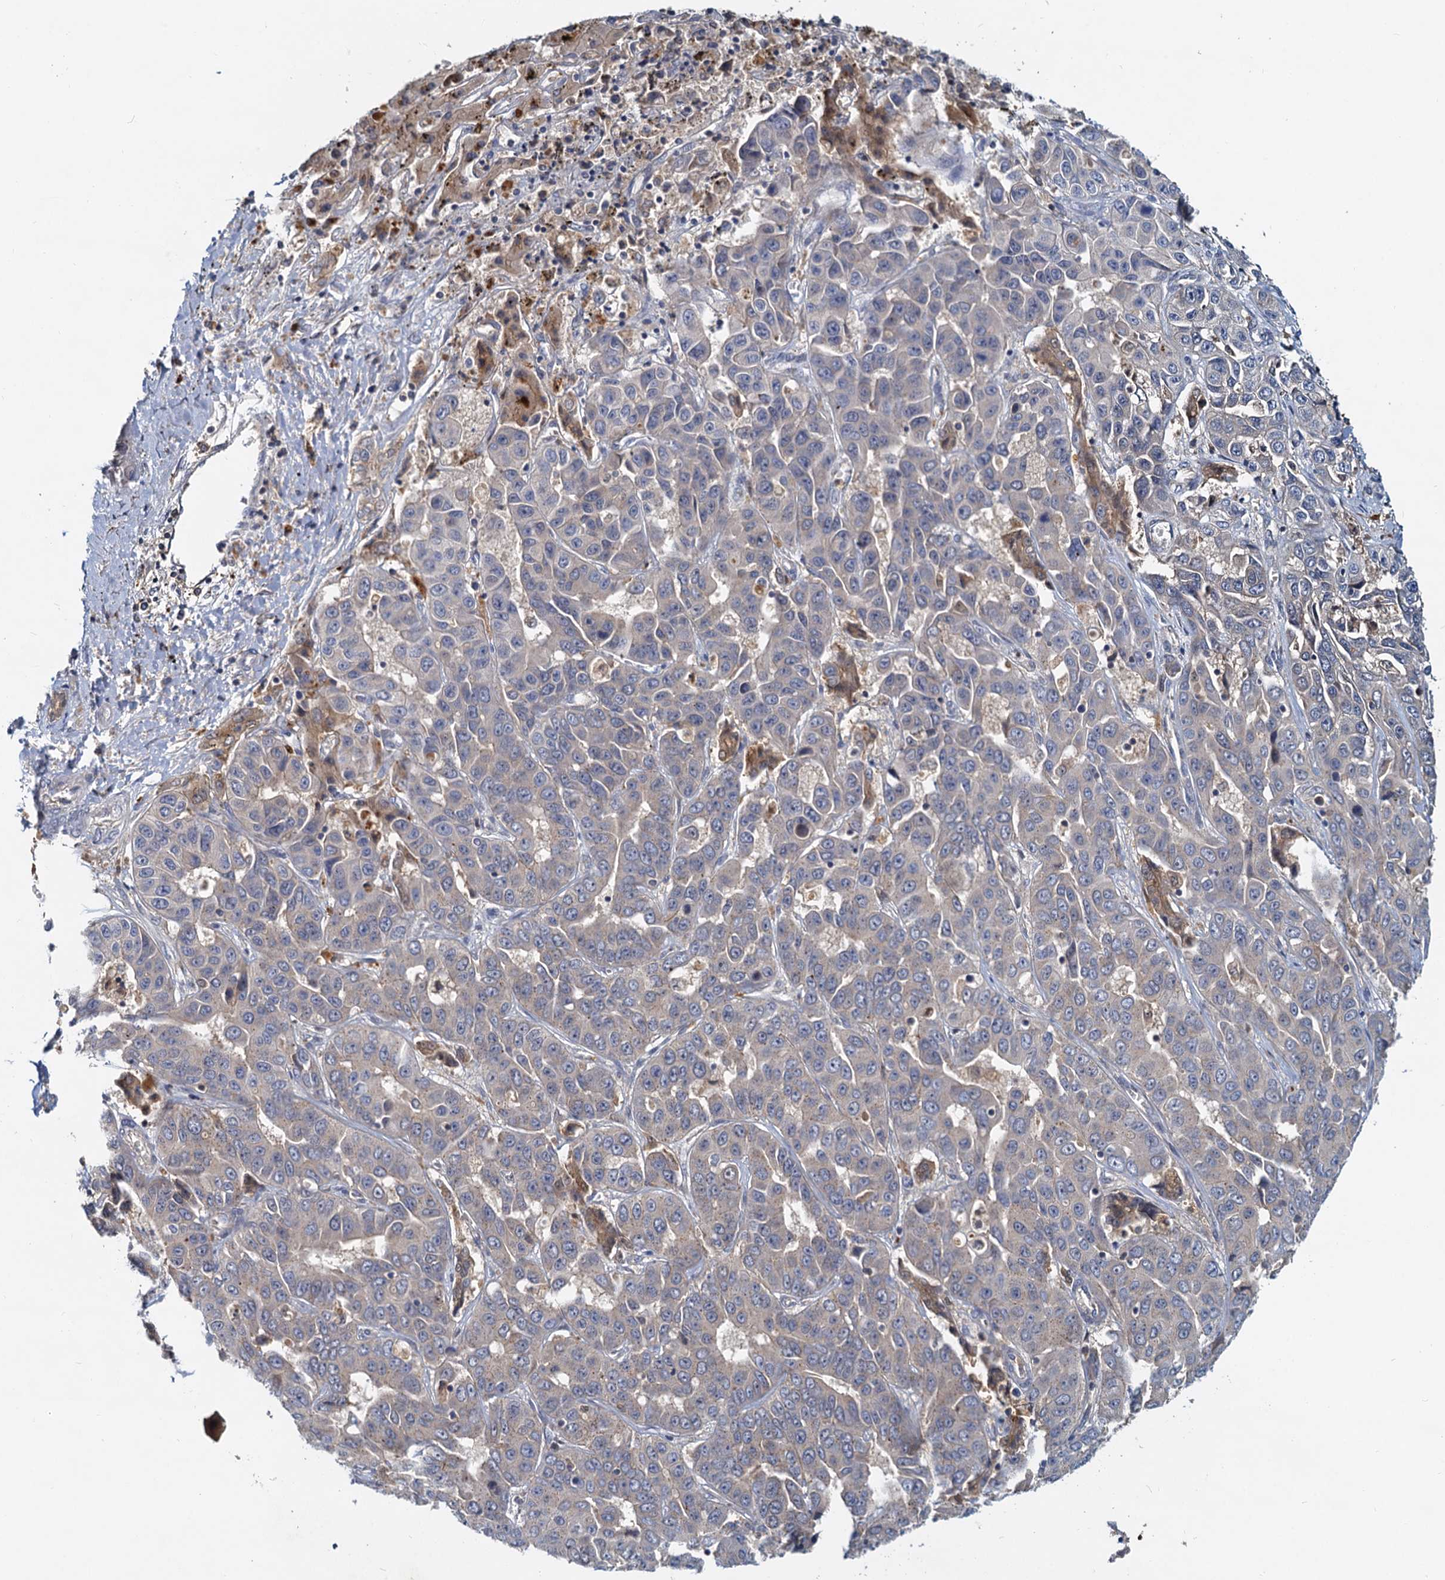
{"staining": {"intensity": "negative", "quantity": "none", "location": "none"}, "tissue": "liver cancer", "cell_type": "Tumor cells", "image_type": "cancer", "snomed": [{"axis": "morphology", "description": "Cholangiocarcinoma"}, {"axis": "topography", "description": "Liver"}], "caption": "The image demonstrates no staining of tumor cells in liver cholangiocarcinoma.", "gene": "TOLLIP", "patient": {"sex": "female", "age": 52}}